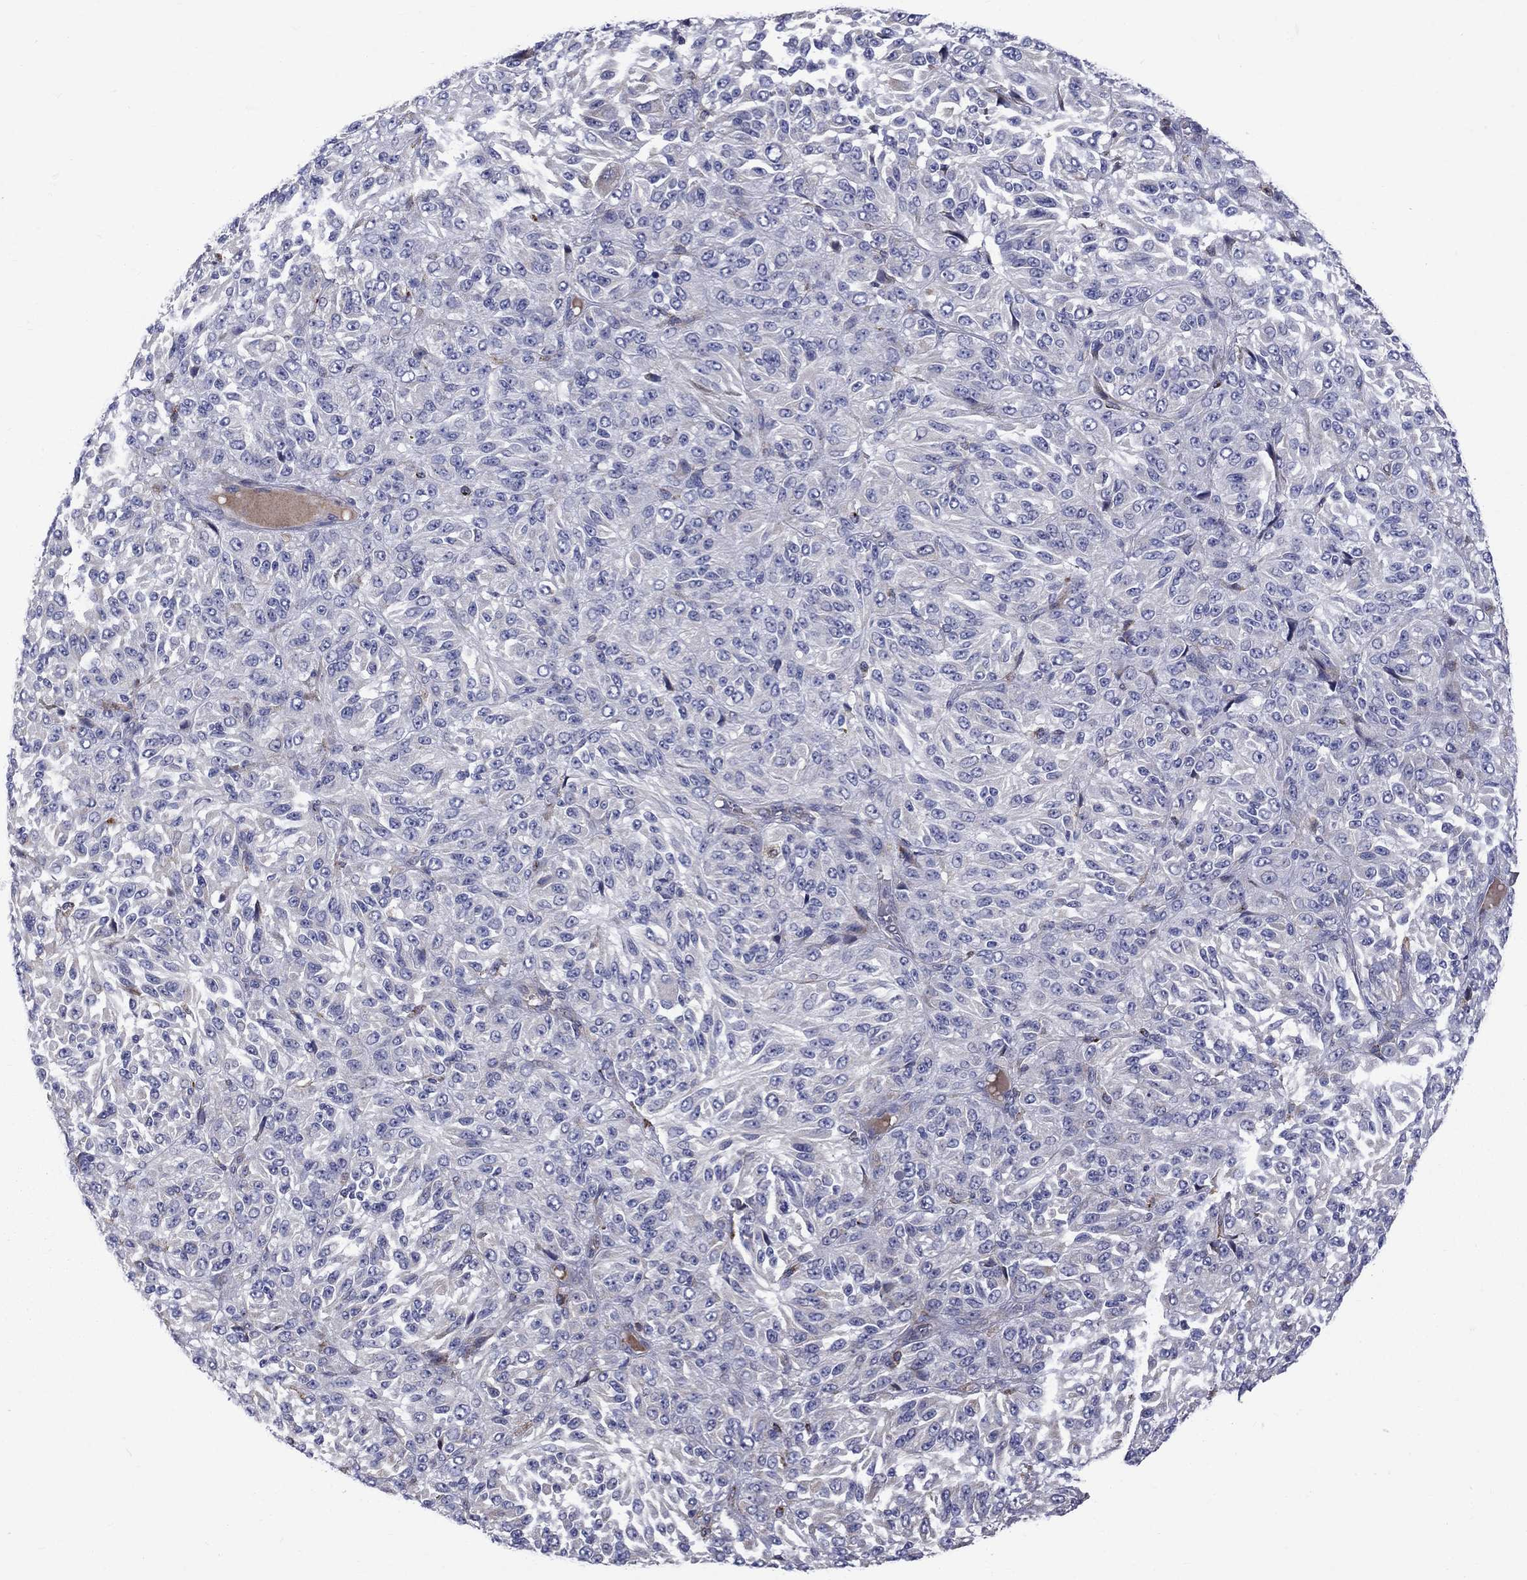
{"staining": {"intensity": "moderate", "quantity": "<25%", "location": "cytoplasmic/membranous"}, "tissue": "melanoma", "cell_type": "Tumor cells", "image_type": "cancer", "snomed": [{"axis": "morphology", "description": "Malignant melanoma, Metastatic site"}, {"axis": "topography", "description": "Brain"}], "caption": "Immunohistochemical staining of human malignant melanoma (metastatic site) demonstrates low levels of moderate cytoplasmic/membranous protein positivity in approximately <25% of tumor cells.", "gene": "ASNS", "patient": {"sex": "female", "age": 56}}